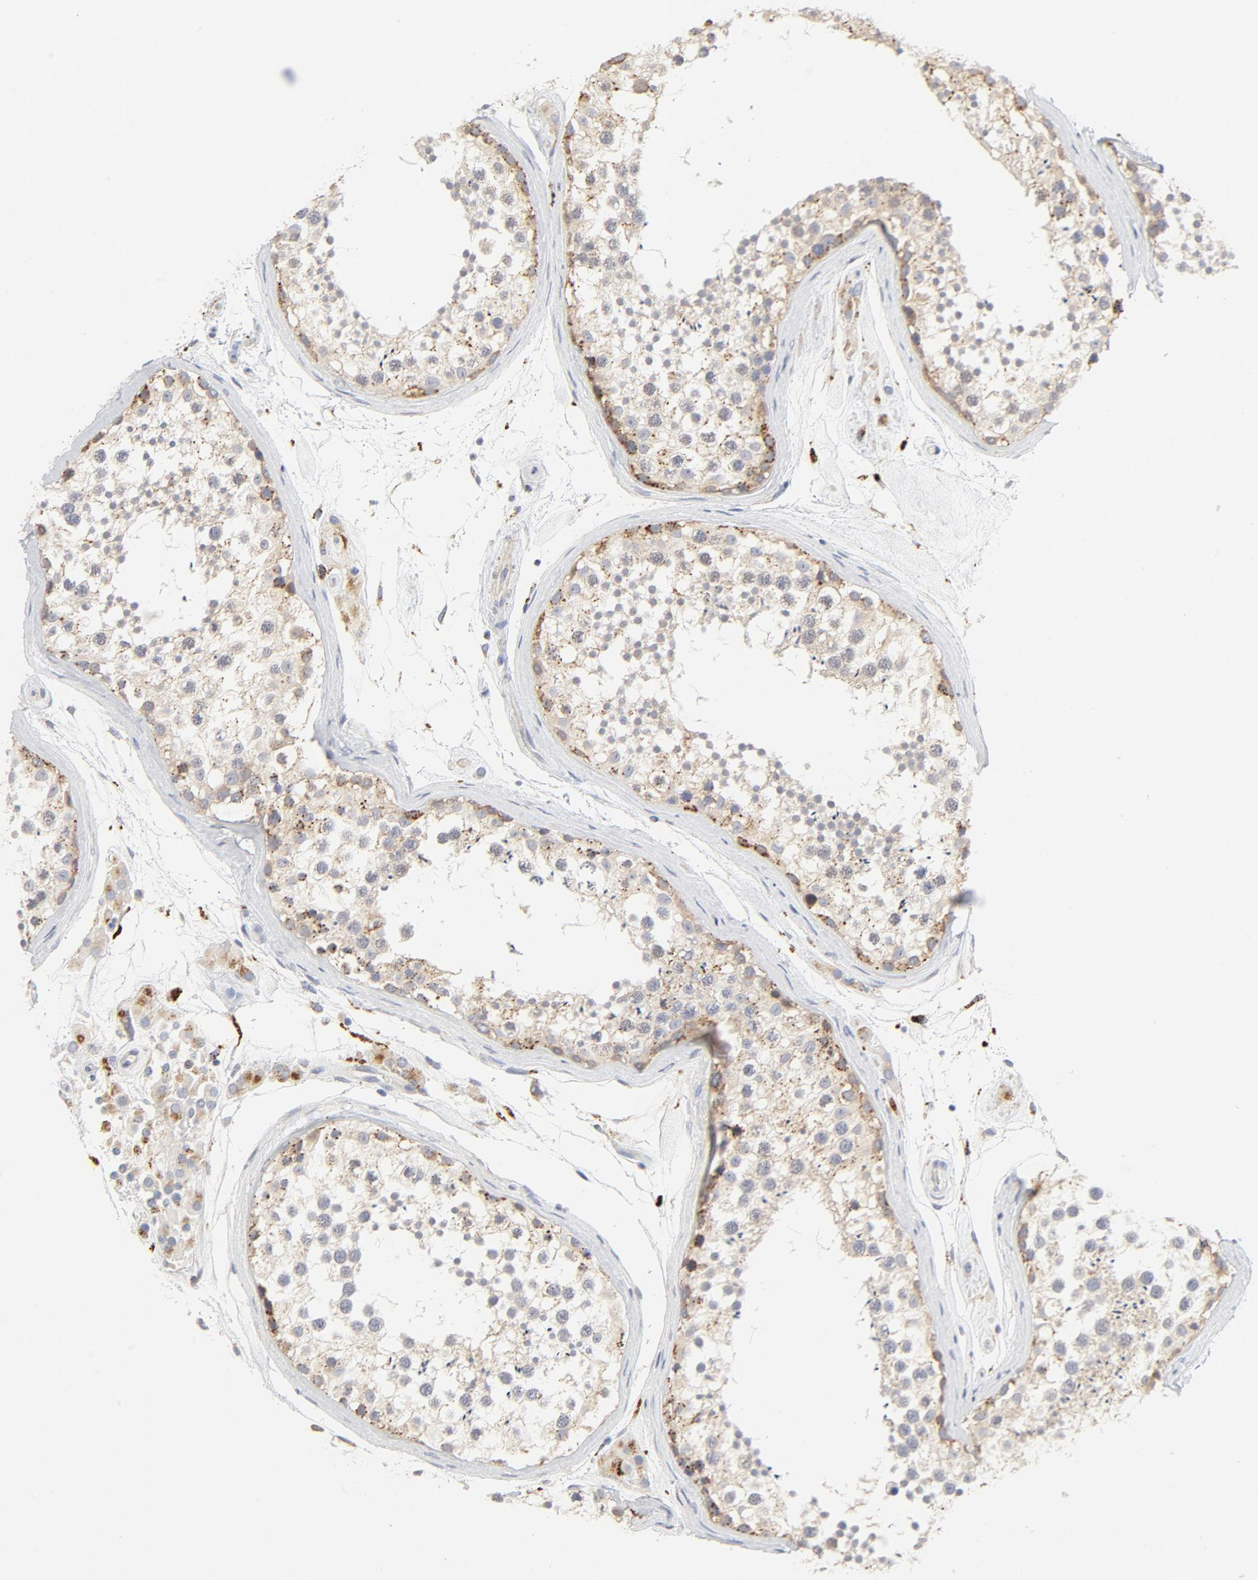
{"staining": {"intensity": "moderate", "quantity": "25%-75%", "location": "cytoplasmic/membranous"}, "tissue": "testis", "cell_type": "Cells in seminiferous ducts", "image_type": "normal", "snomed": [{"axis": "morphology", "description": "Normal tissue, NOS"}, {"axis": "topography", "description": "Testis"}], "caption": "Immunohistochemical staining of normal testis exhibits medium levels of moderate cytoplasmic/membranous staining in approximately 25%-75% of cells in seminiferous ducts. The staining was performed using DAB (3,3'-diaminobenzidine), with brown indicating positive protein expression. Nuclei are stained blue with hematoxylin.", "gene": "MAGEB17", "patient": {"sex": "male", "age": 46}}